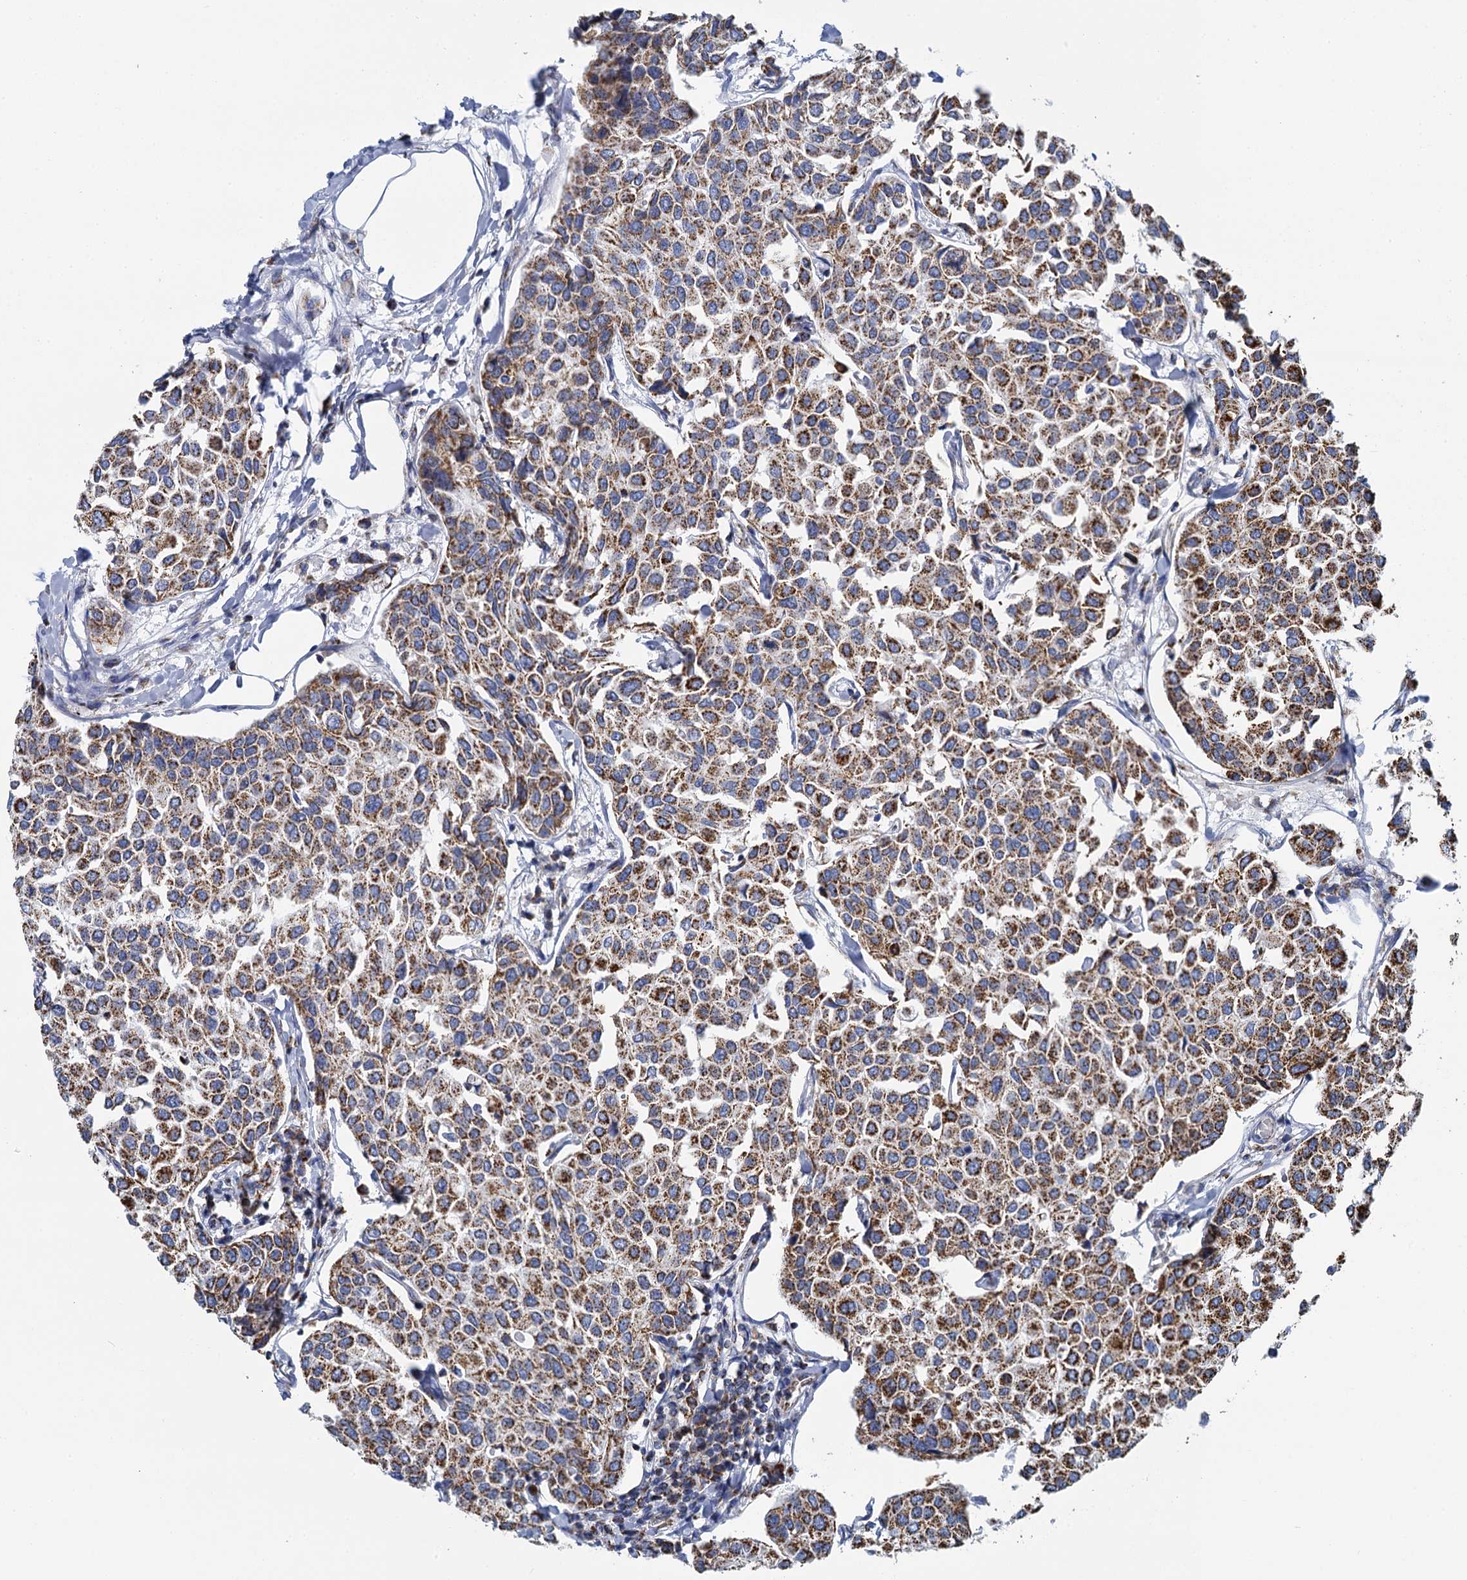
{"staining": {"intensity": "moderate", "quantity": ">75%", "location": "cytoplasmic/membranous"}, "tissue": "breast cancer", "cell_type": "Tumor cells", "image_type": "cancer", "snomed": [{"axis": "morphology", "description": "Duct carcinoma"}, {"axis": "topography", "description": "Breast"}], "caption": "Breast intraductal carcinoma tissue exhibits moderate cytoplasmic/membranous staining in about >75% of tumor cells", "gene": "CCP110", "patient": {"sex": "female", "age": 55}}